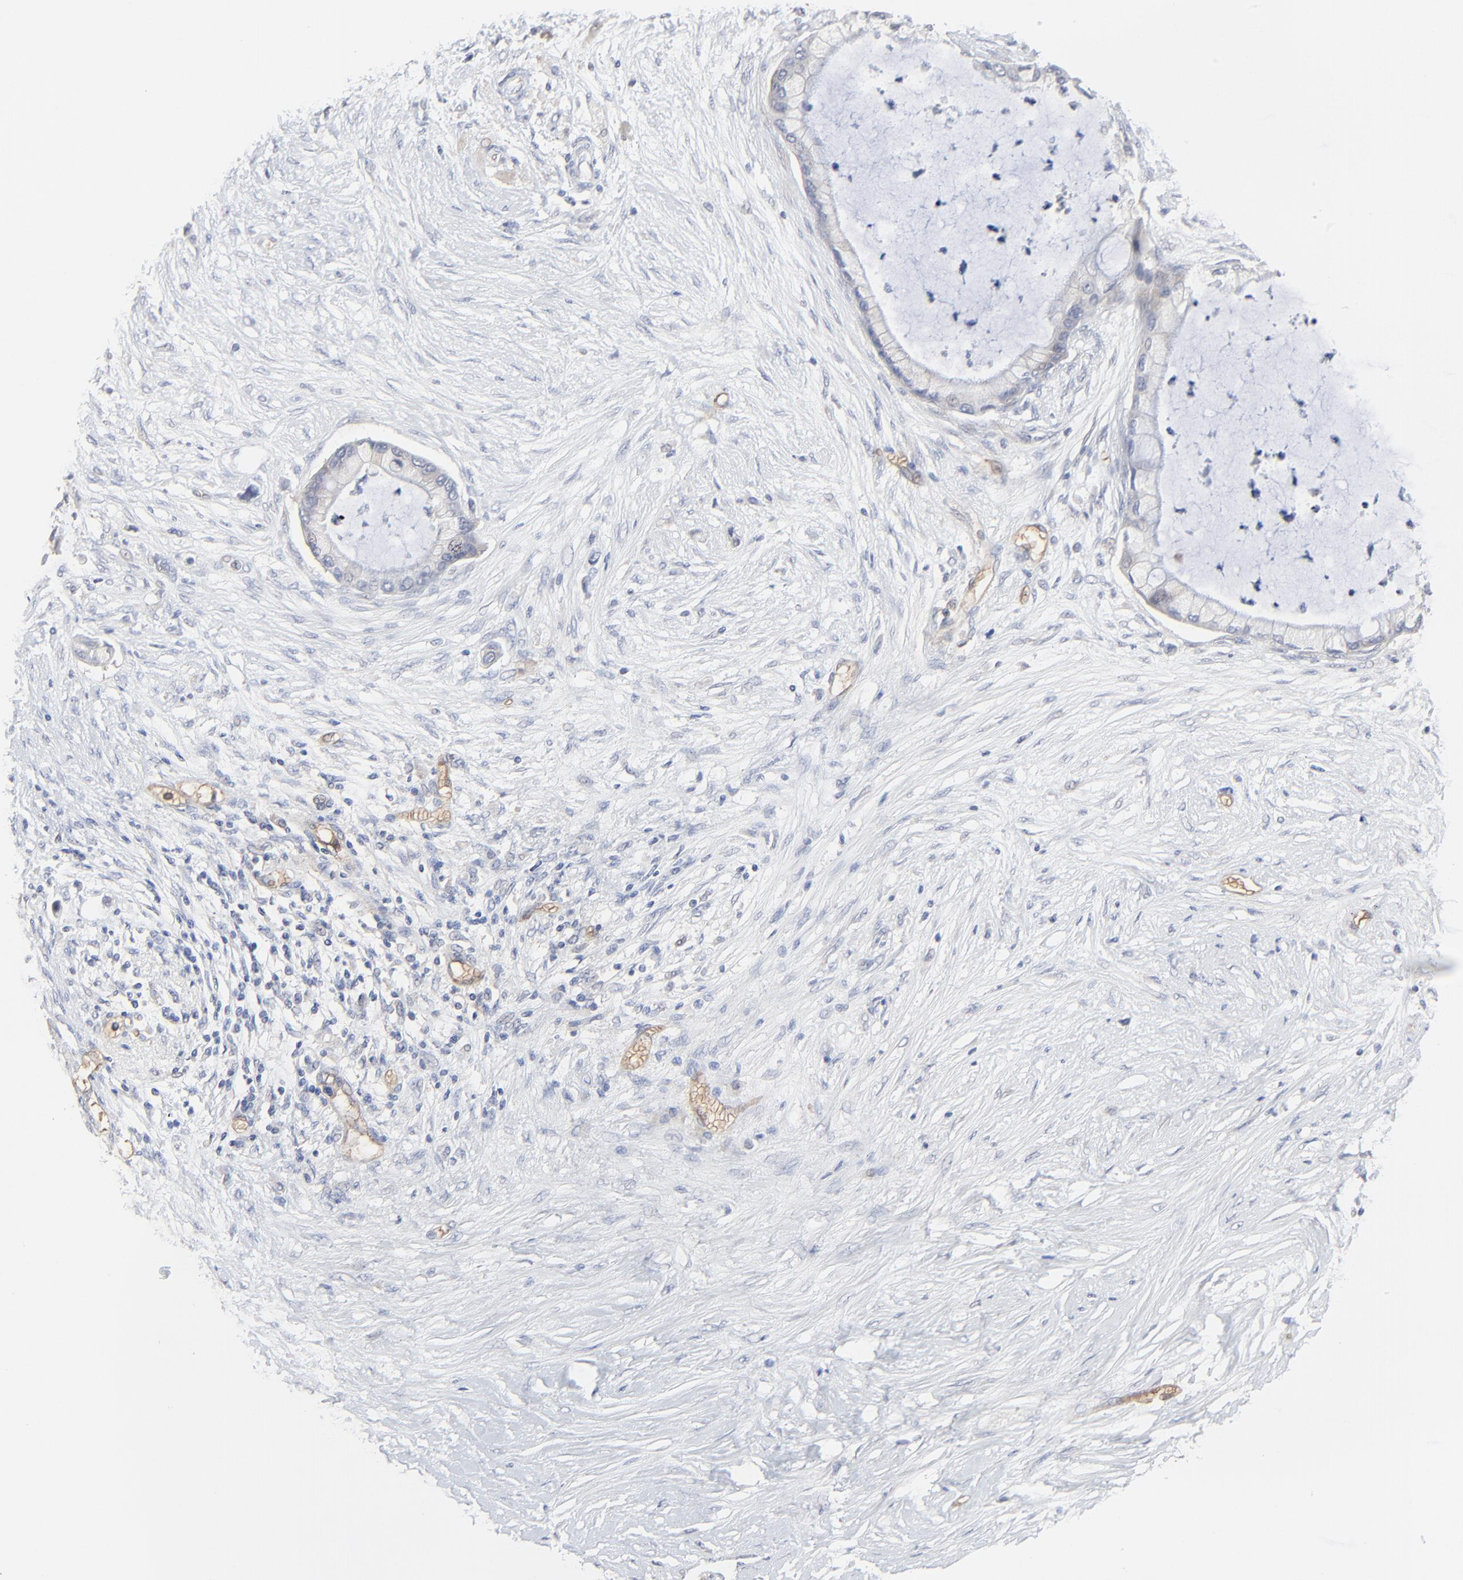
{"staining": {"intensity": "weak", "quantity": ">75%", "location": "cytoplasmic/membranous"}, "tissue": "pancreatic cancer", "cell_type": "Tumor cells", "image_type": "cancer", "snomed": [{"axis": "morphology", "description": "Adenocarcinoma, NOS"}, {"axis": "topography", "description": "Pancreas"}], "caption": "The immunohistochemical stain shows weak cytoplasmic/membranous positivity in tumor cells of pancreatic cancer (adenocarcinoma) tissue.", "gene": "FANCB", "patient": {"sex": "female", "age": 59}}